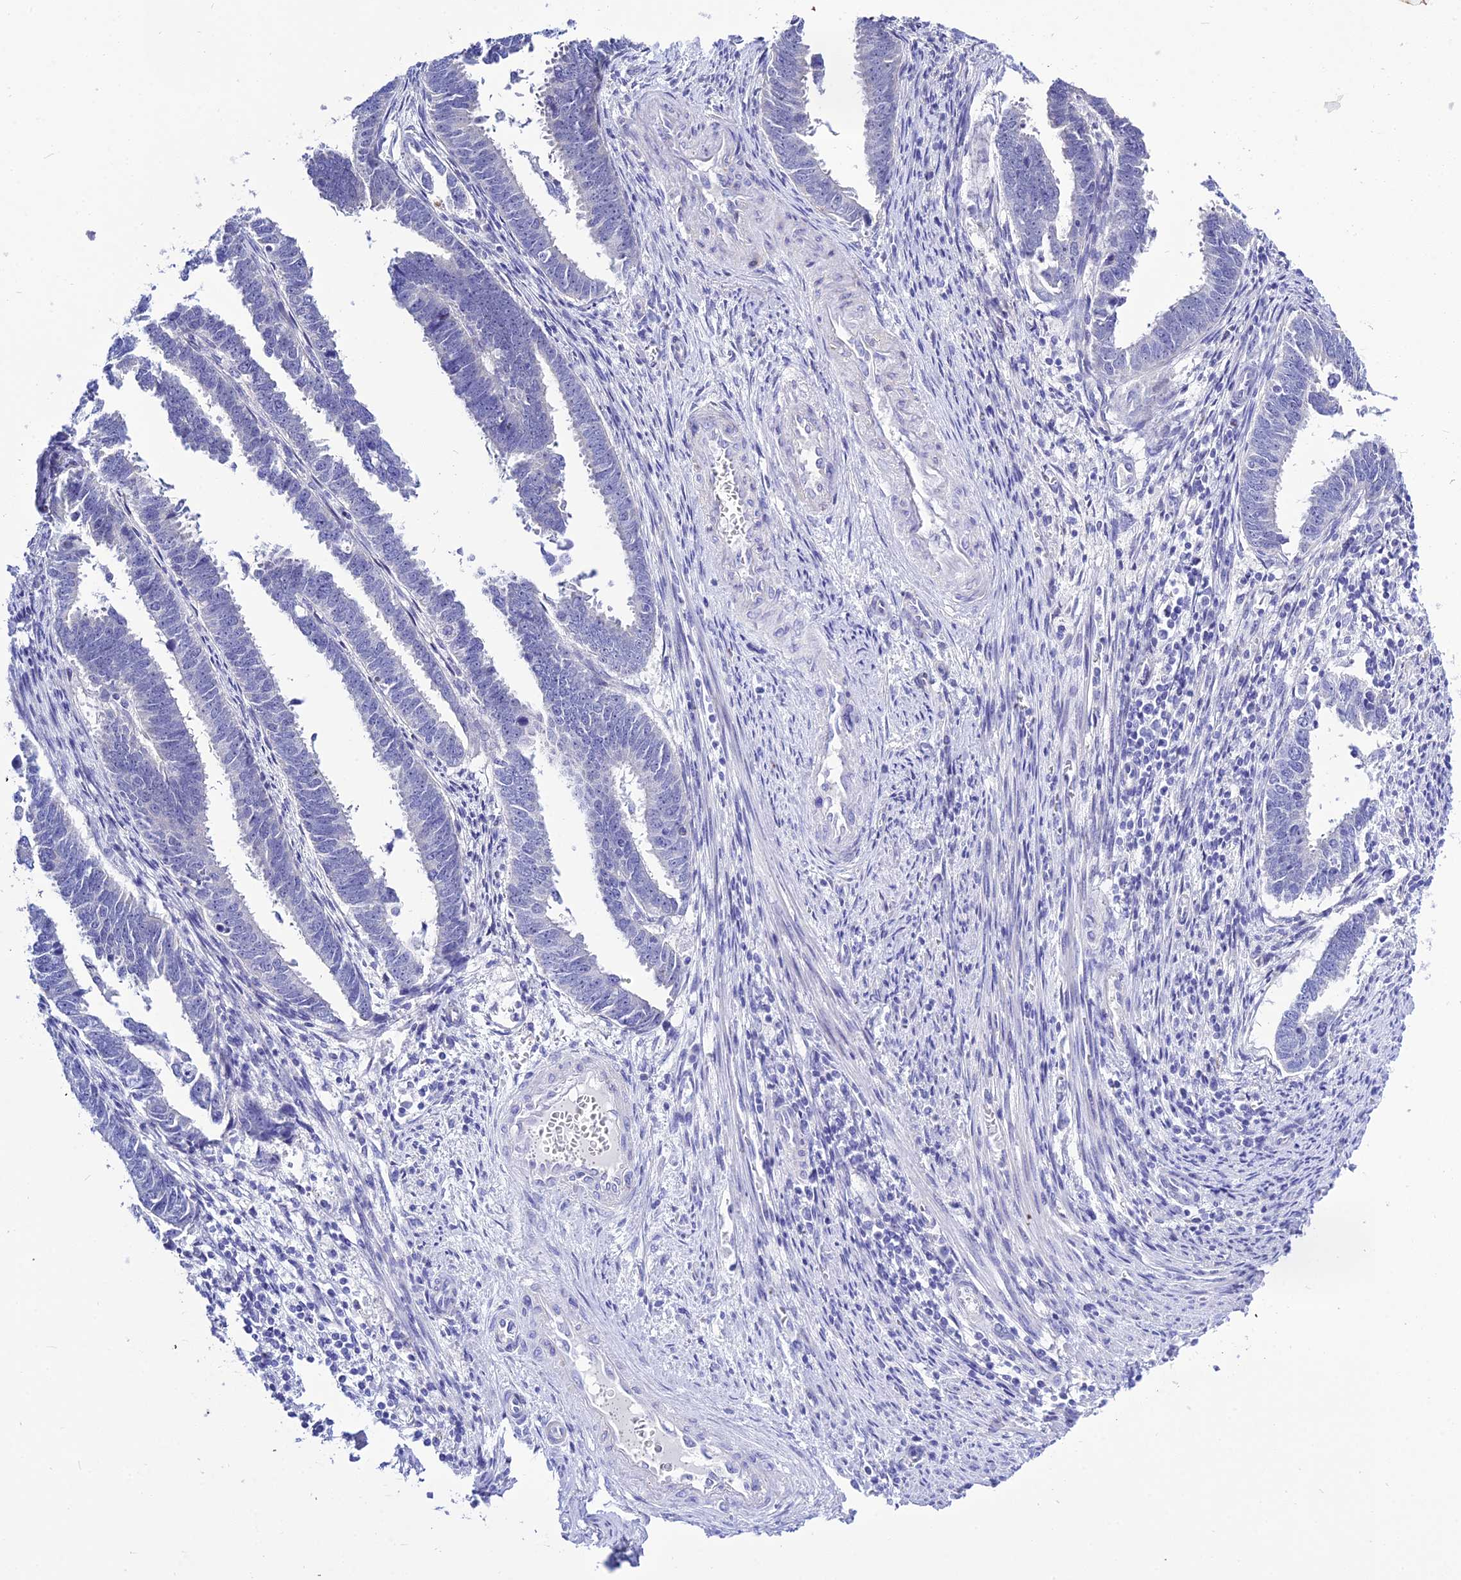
{"staining": {"intensity": "negative", "quantity": "none", "location": "none"}, "tissue": "endometrial cancer", "cell_type": "Tumor cells", "image_type": "cancer", "snomed": [{"axis": "morphology", "description": "Adenocarcinoma, NOS"}, {"axis": "topography", "description": "Endometrium"}], "caption": "Immunohistochemical staining of human endometrial cancer (adenocarcinoma) displays no significant staining in tumor cells.", "gene": "DEFB107A", "patient": {"sex": "female", "age": 75}}